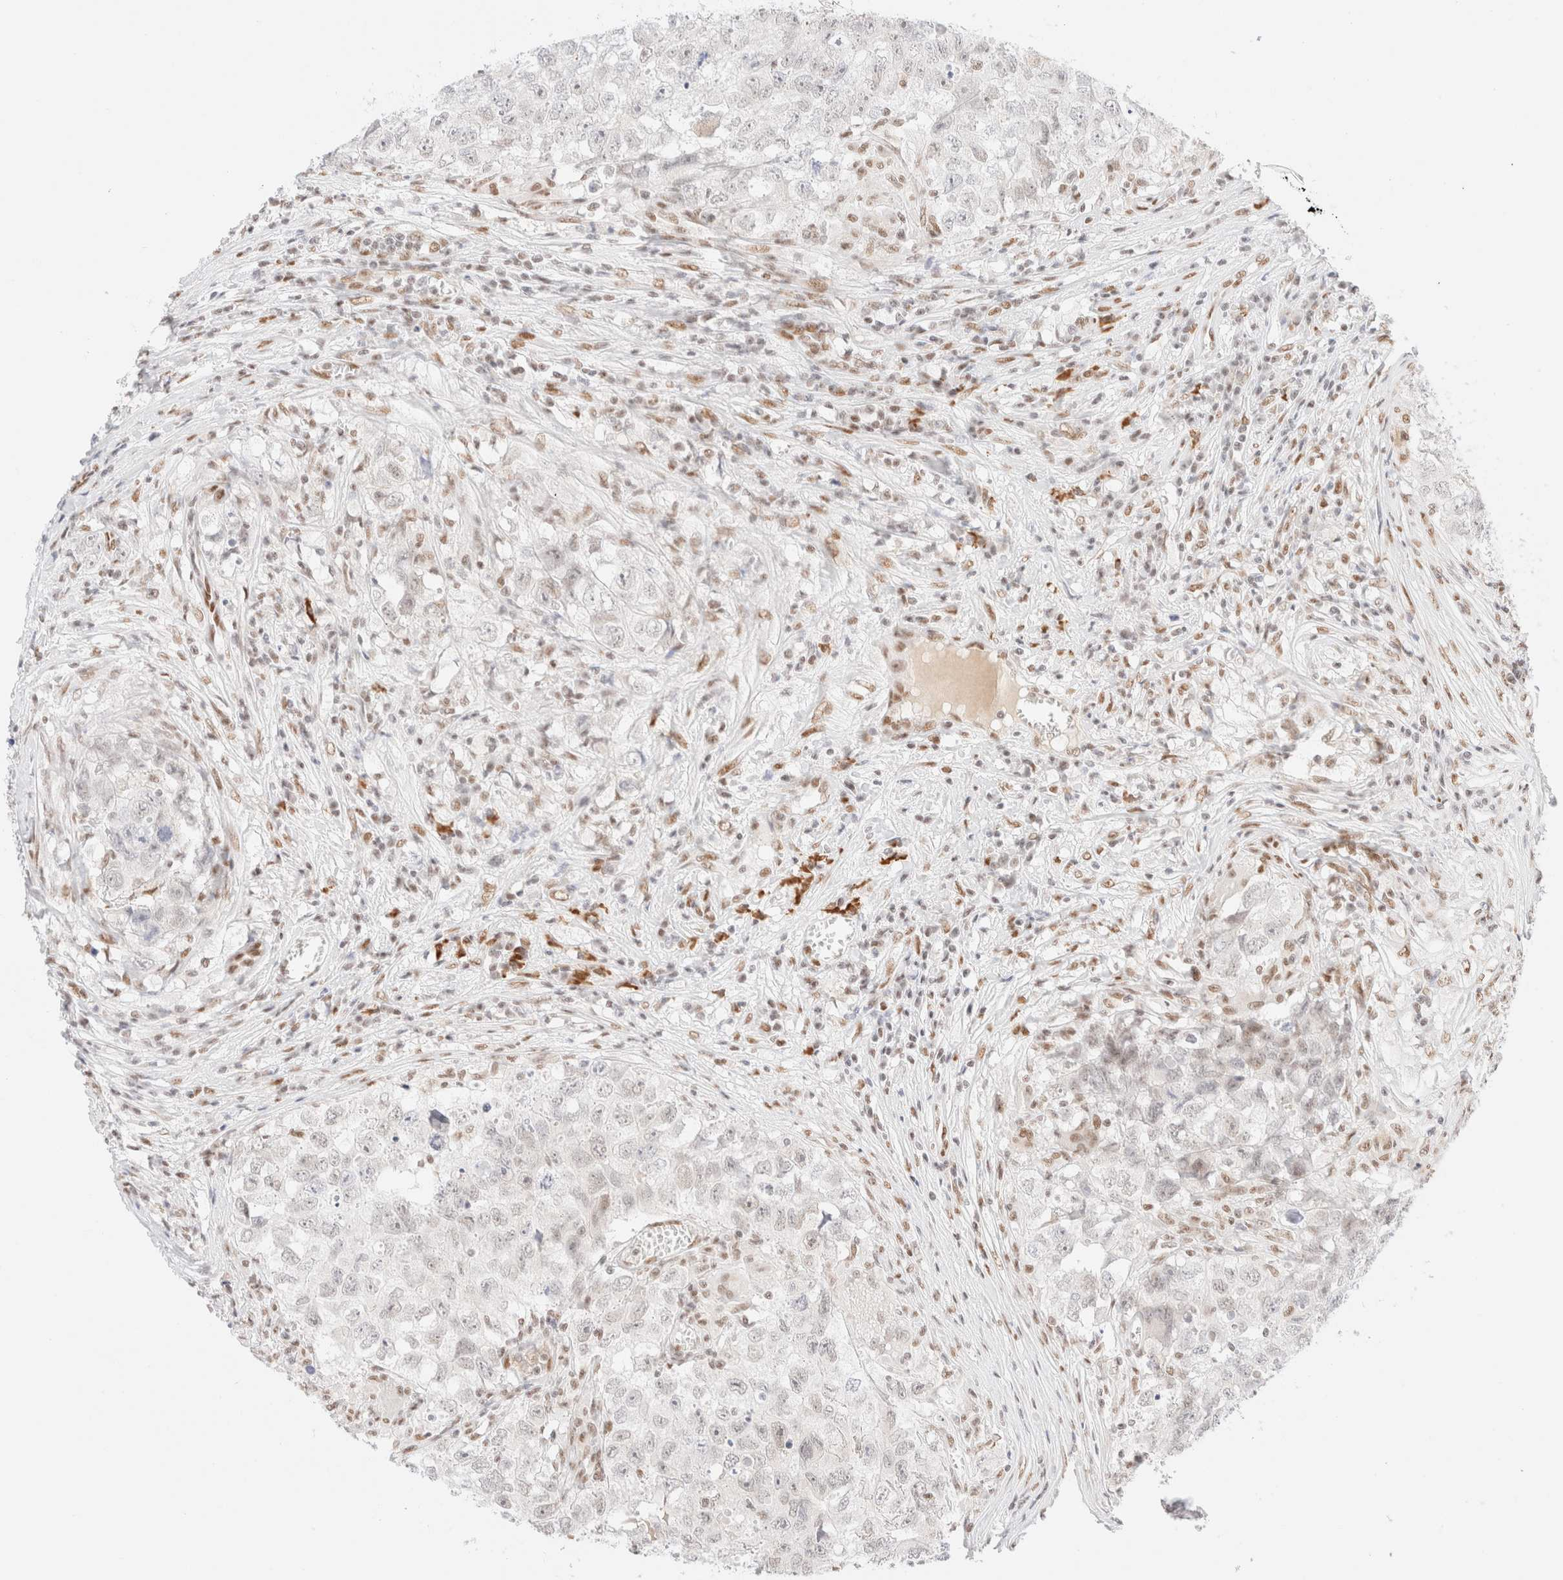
{"staining": {"intensity": "negative", "quantity": "none", "location": "none"}, "tissue": "testis cancer", "cell_type": "Tumor cells", "image_type": "cancer", "snomed": [{"axis": "morphology", "description": "Seminoma, NOS"}, {"axis": "morphology", "description": "Carcinoma, Embryonal, NOS"}, {"axis": "topography", "description": "Testis"}], "caption": "This is an immunohistochemistry micrograph of testis cancer (embryonal carcinoma). There is no positivity in tumor cells.", "gene": "CIC", "patient": {"sex": "male", "age": 43}}